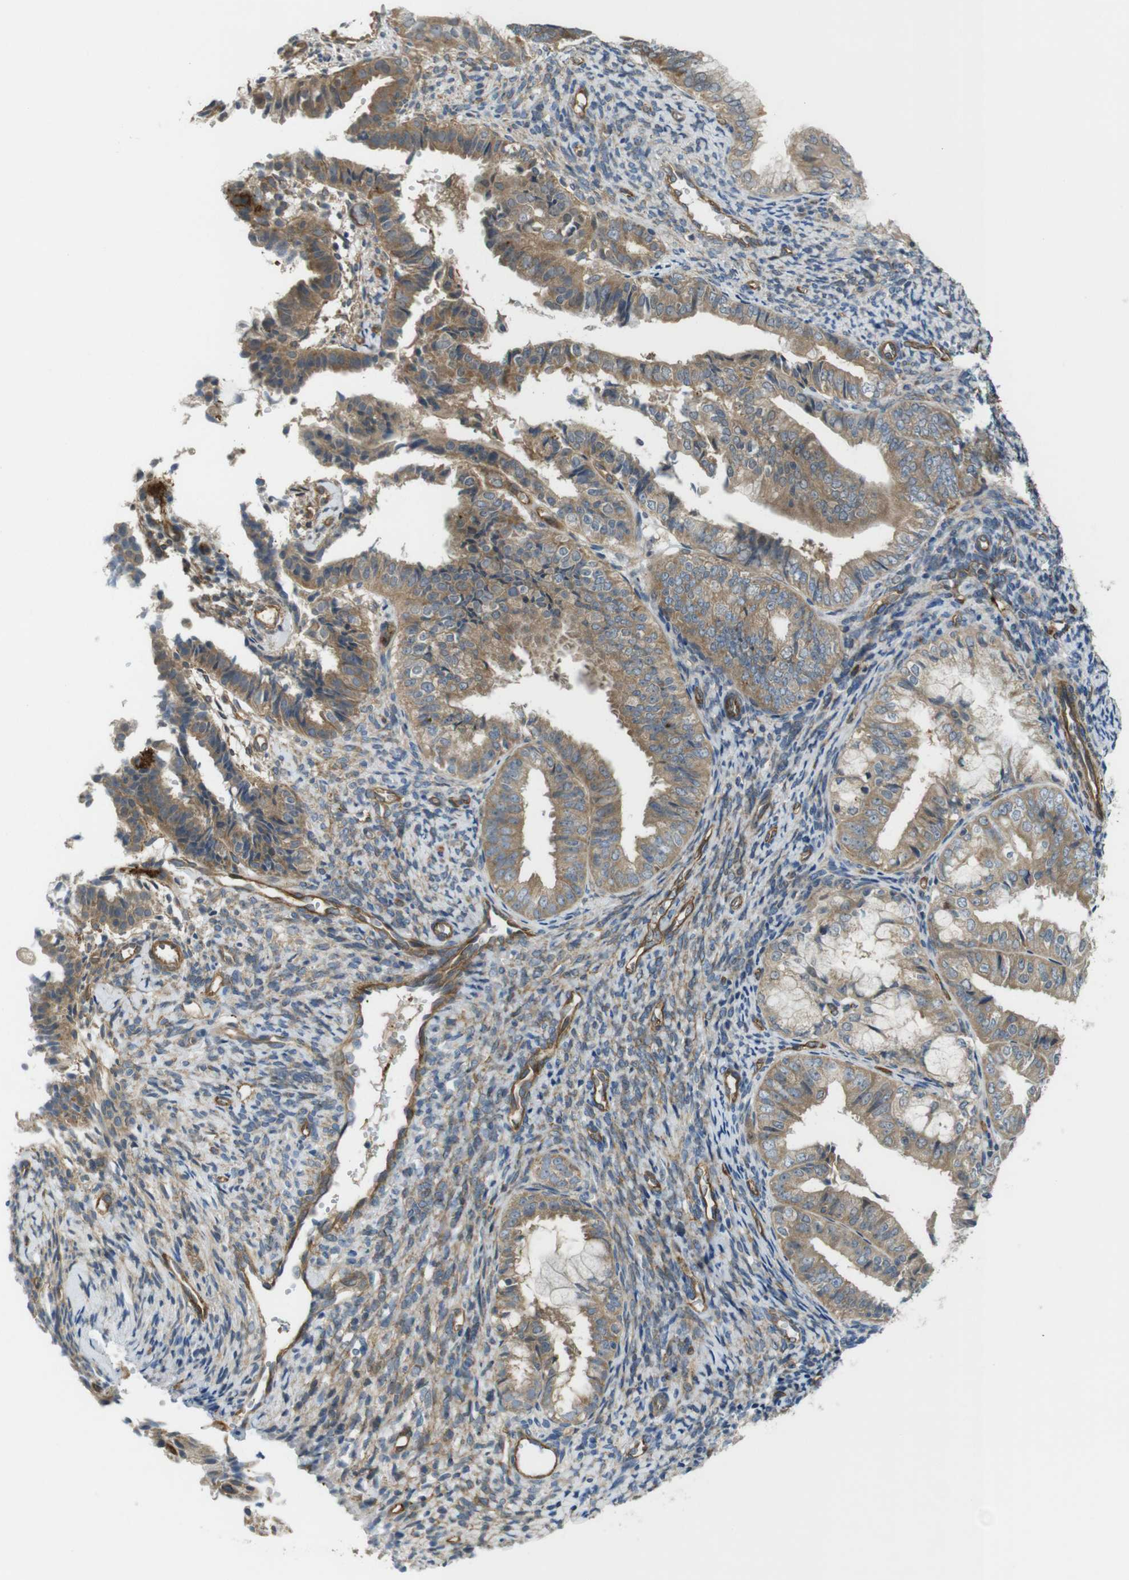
{"staining": {"intensity": "moderate", "quantity": ">75%", "location": "cytoplasmic/membranous"}, "tissue": "endometrial cancer", "cell_type": "Tumor cells", "image_type": "cancer", "snomed": [{"axis": "morphology", "description": "Adenocarcinoma, NOS"}, {"axis": "topography", "description": "Endometrium"}], "caption": "IHC image of adenocarcinoma (endometrial) stained for a protein (brown), which exhibits medium levels of moderate cytoplasmic/membranous positivity in about >75% of tumor cells.", "gene": "TSC1", "patient": {"sex": "female", "age": 63}}